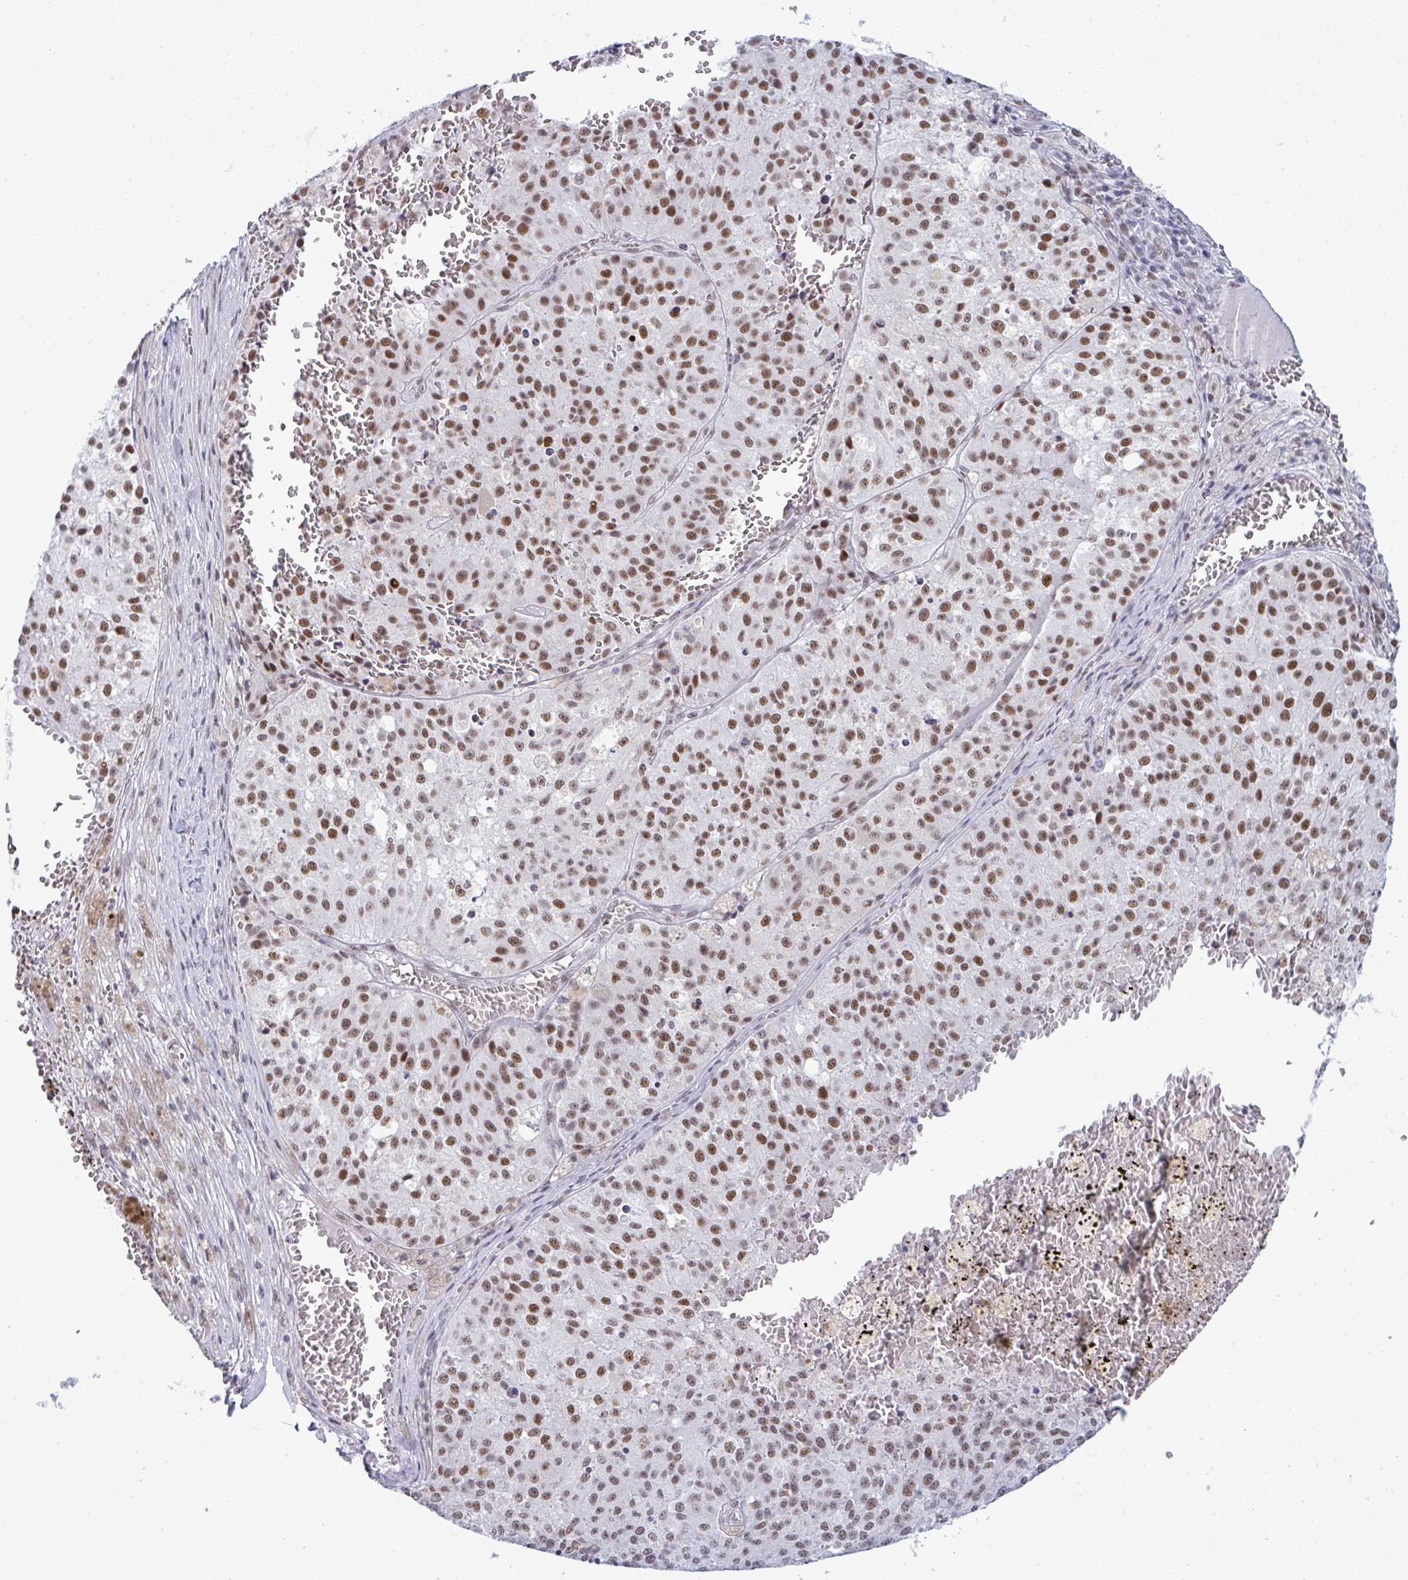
{"staining": {"intensity": "moderate", "quantity": "25%-75%", "location": "nuclear"}, "tissue": "melanoma", "cell_type": "Tumor cells", "image_type": "cancer", "snomed": [{"axis": "morphology", "description": "Malignant melanoma, Metastatic site"}, {"axis": "topography", "description": "Lymph node"}], "caption": "Malignant melanoma (metastatic site) stained for a protein (brown) shows moderate nuclear positive expression in approximately 25%-75% of tumor cells.", "gene": "PPP1R10", "patient": {"sex": "female", "age": 64}}